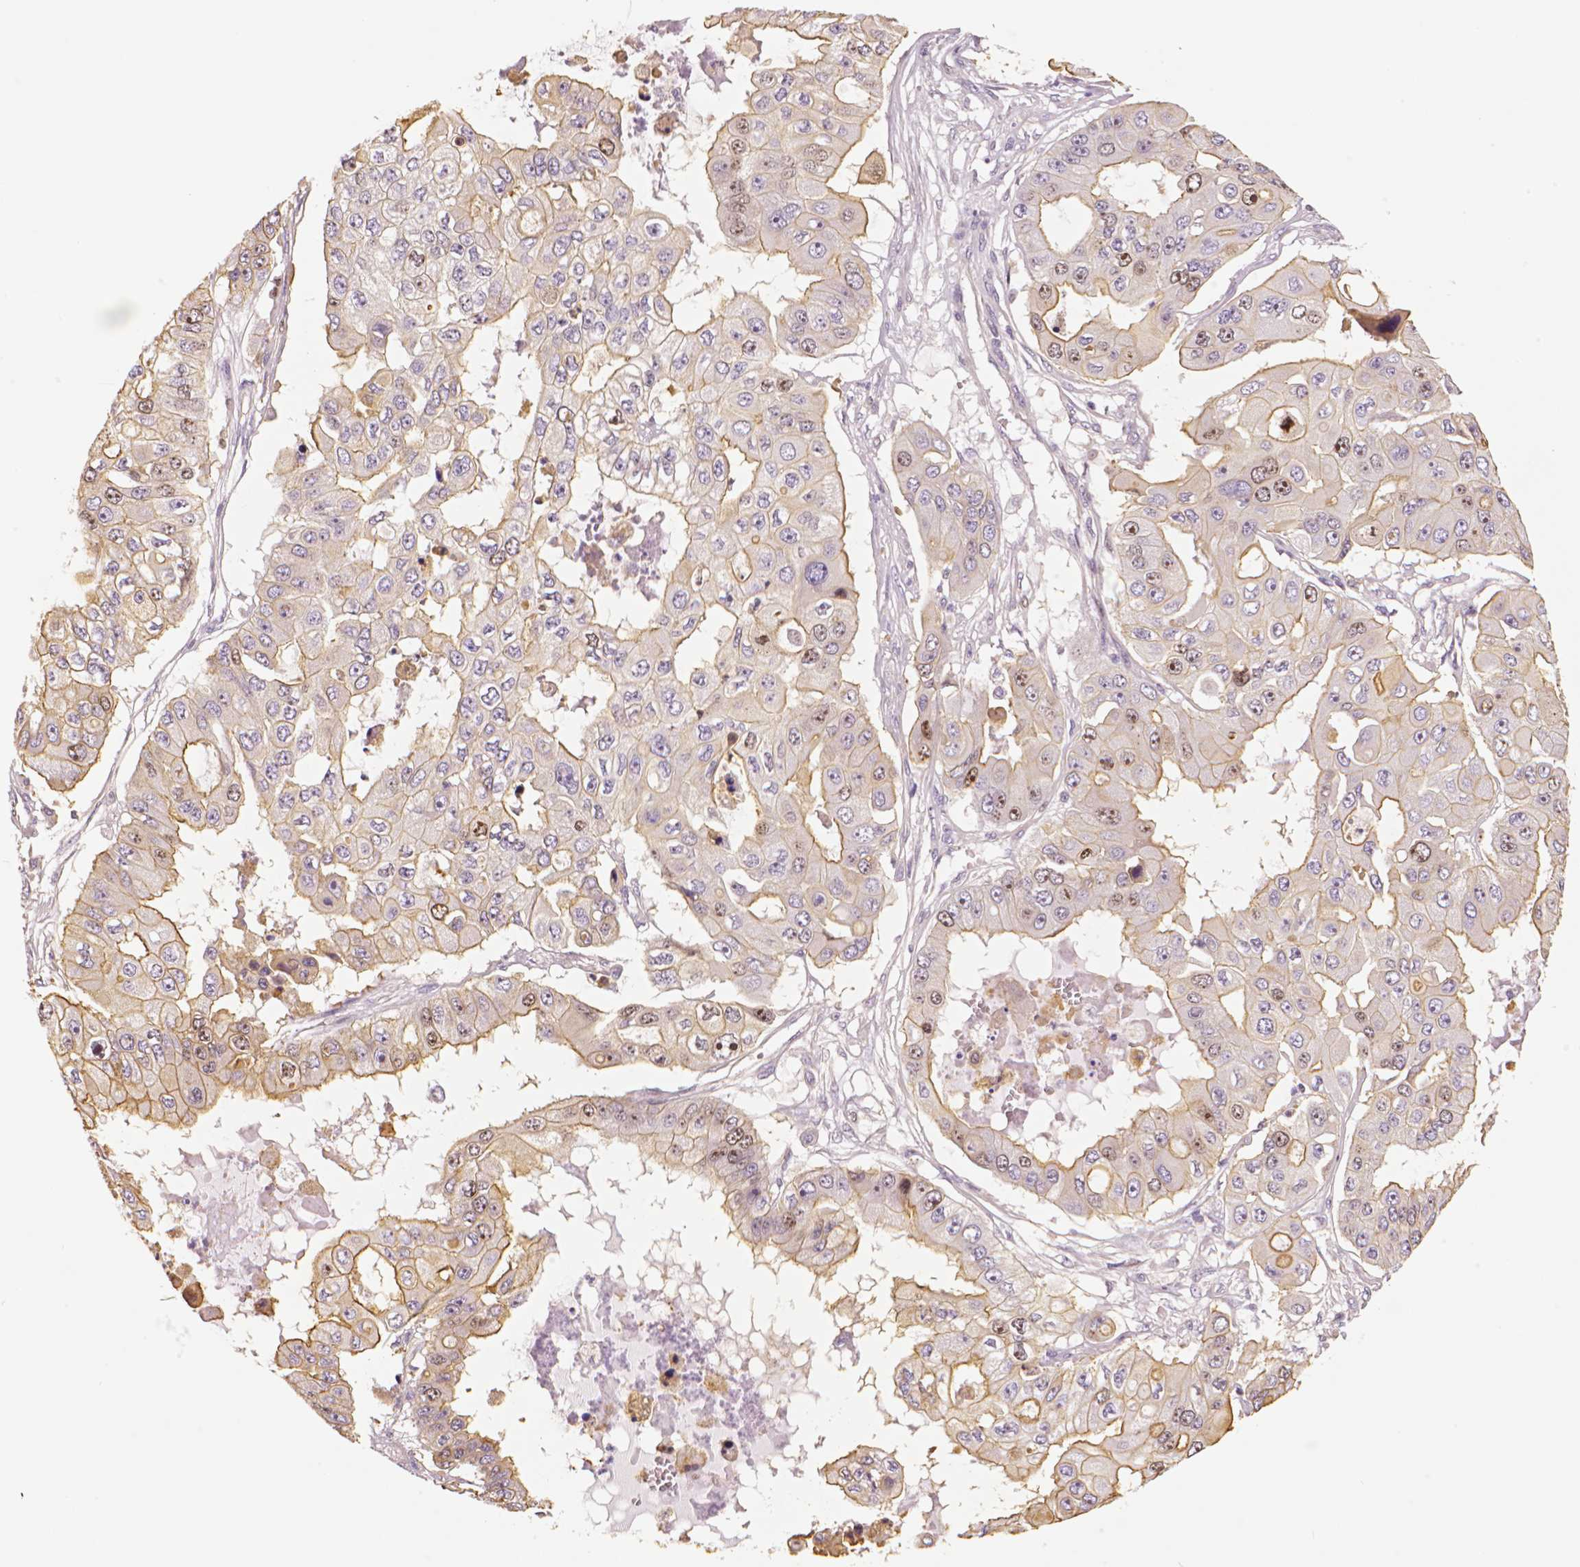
{"staining": {"intensity": "moderate", "quantity": "<25%", "location": "cytoplasmic/membranous,nuclear"}, "tissue": "ovarian cancer", "cell_type": "Tumor cells", "image_type": "cancer", "snomed": [{"axis": "morphology", "description": "Cystadenocarcinoma, serous, NOS"}, {"axis": "topography", "description": "Ovary"}], "caption": "High-magnification brightfield microscopy of ovarian cancer (serous cystadenocarcinoma) stained with DAB (brown) and counterstained with hematoxylin (blue). tumor cells exhibit moderate cytoplasmic/membranous and nuclear positivity is present in approximately<25% of cells.", "gene": "MKI67", "patient": {"sex": "female", "age": 56}}